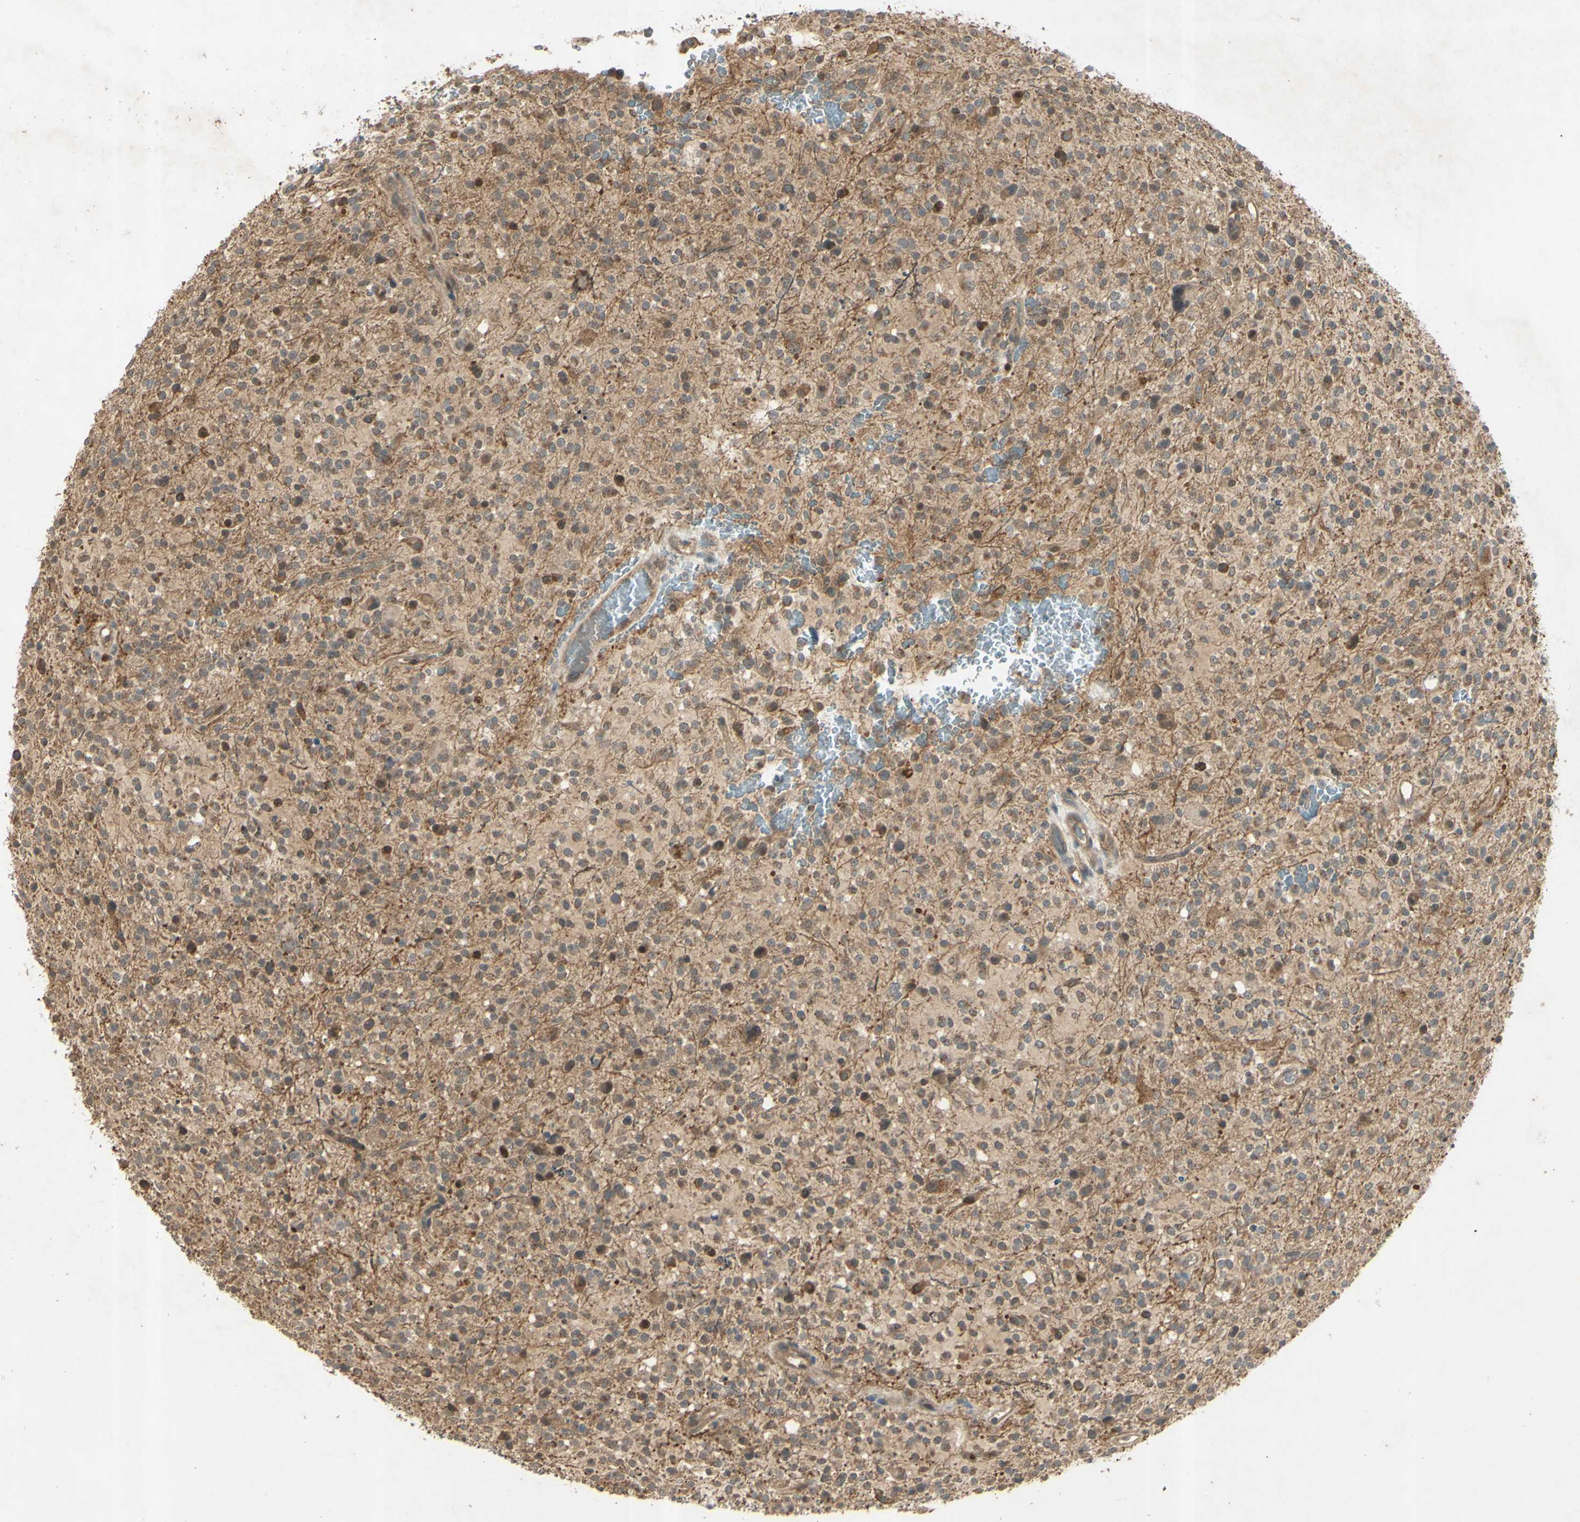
{"staining": {"intensity": "moderate", "quantity": "<25%", "location": "cytoplasmic/membranous"}, "tissue": "glioma", "cell_type": "Tumor cells", "image_type": "cancer", "snomed": [{"axis": "morphology", "description": "Glioma, malignant, High grade"}, {"axis": "topography", "description": "Brain"}], "caption": "Protein analysis of high-grade glioma (malignant) tissue exhibits moderate cytoplasmic/membranous staining in approximately <25% of tumor cells.", "gene": "RAD18", "patient": {"sex": "male", "age": 48}}